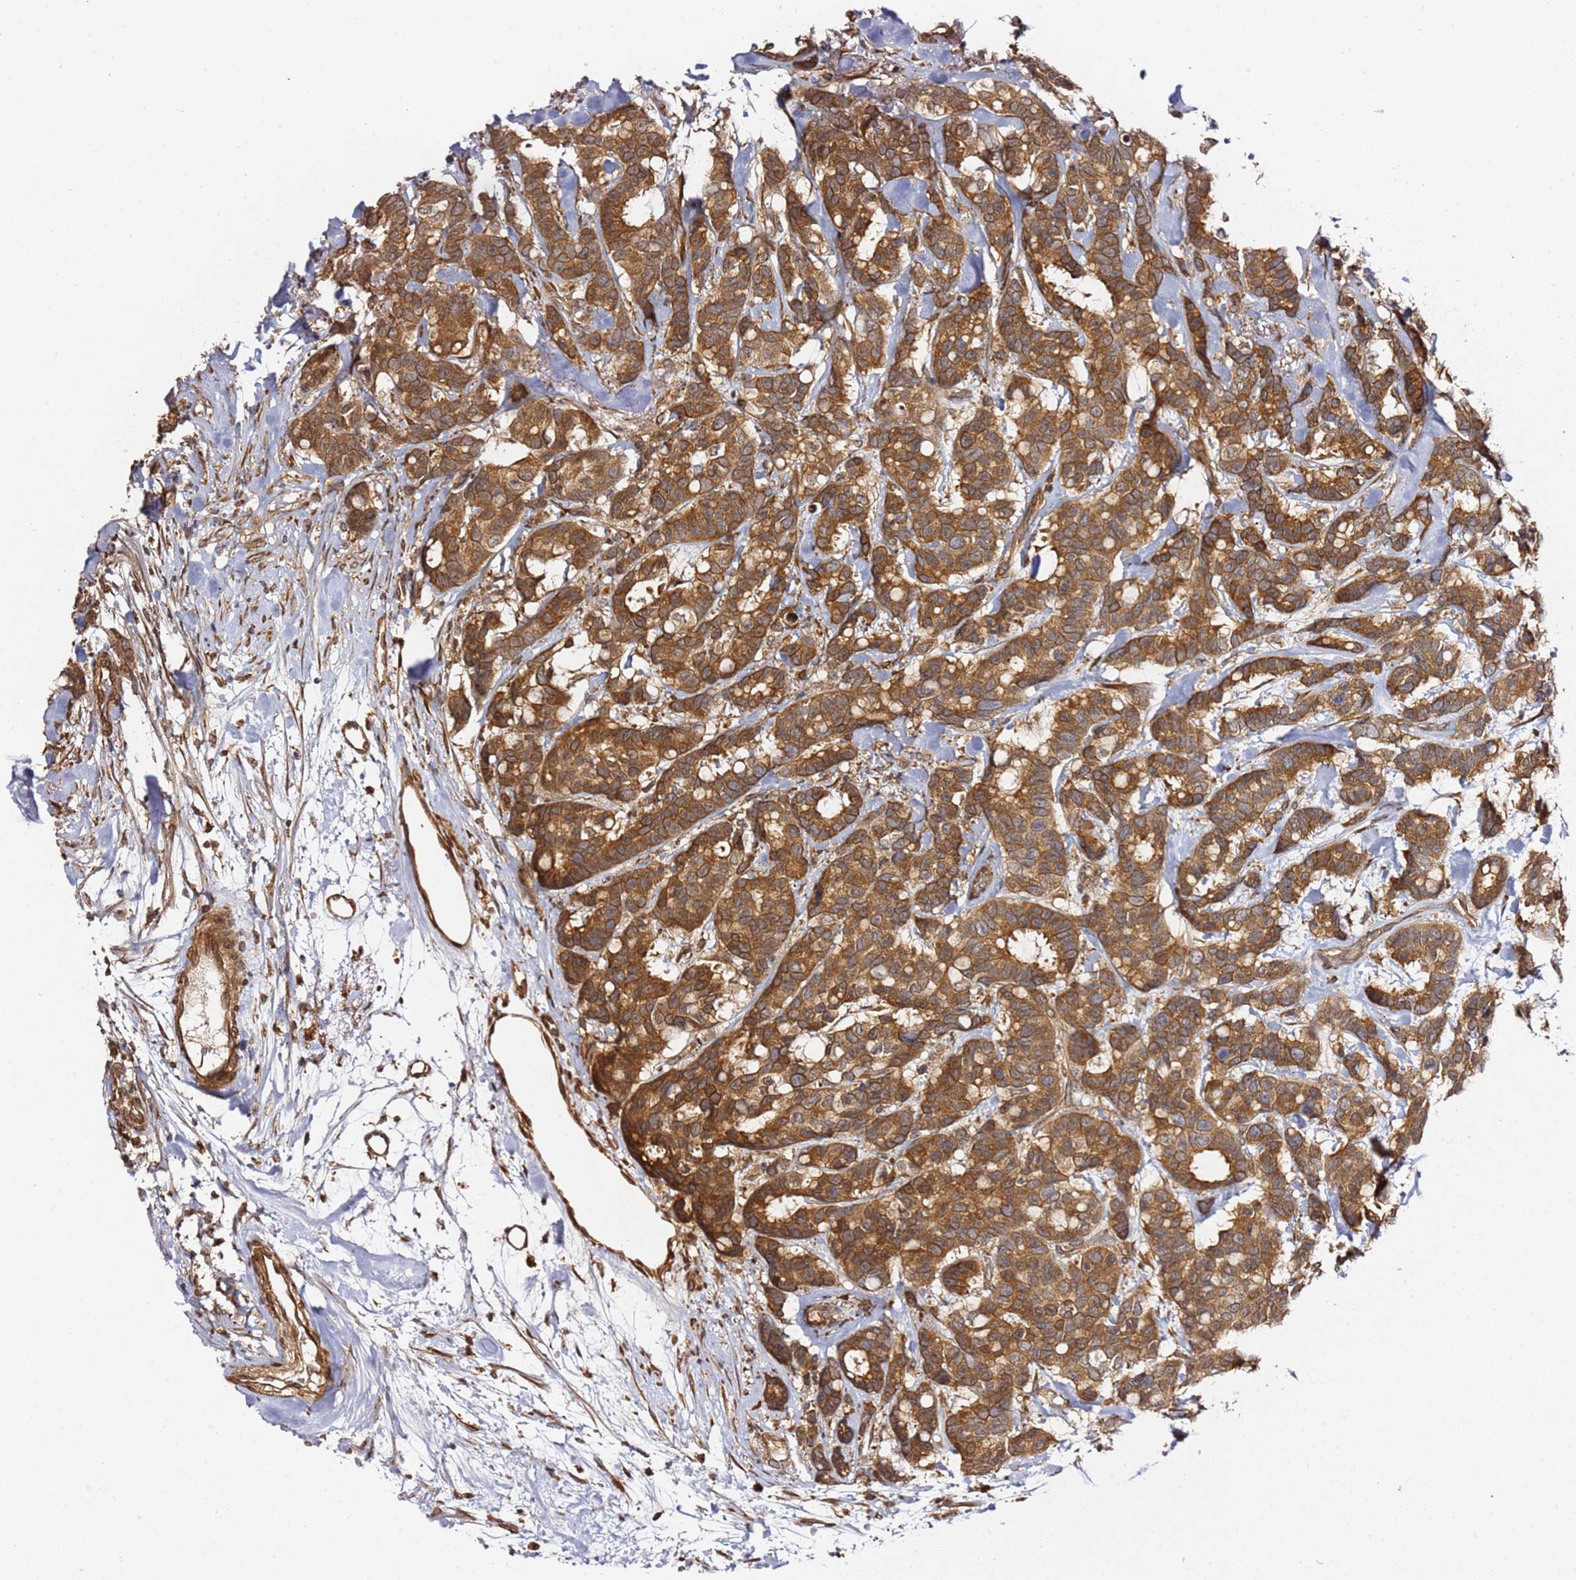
{"staining": {"intensity": "strong", "quantity": ">75%", "location": "cytoplasmic/membranous"}, "tissue": "breast cancer", "cell_type": "Tumor cells", "image_type": "cancer", "snomed": [{"axis": "morphology", "description": "Duct carcinoma"}, {"axis": "topography", "description": "Breast"}], "caption": "This image displays breast cancer (intraductal carcinoma) stained with immunohistochemistry (IHC) to label a protein in brown. The cytoplasmic/membranous of tumor cells show strong positivity for the protein. Nuclei are counter-stained blue.", "gene": "PRKAB2", "patient": {"sex": "female", "age": 87}}